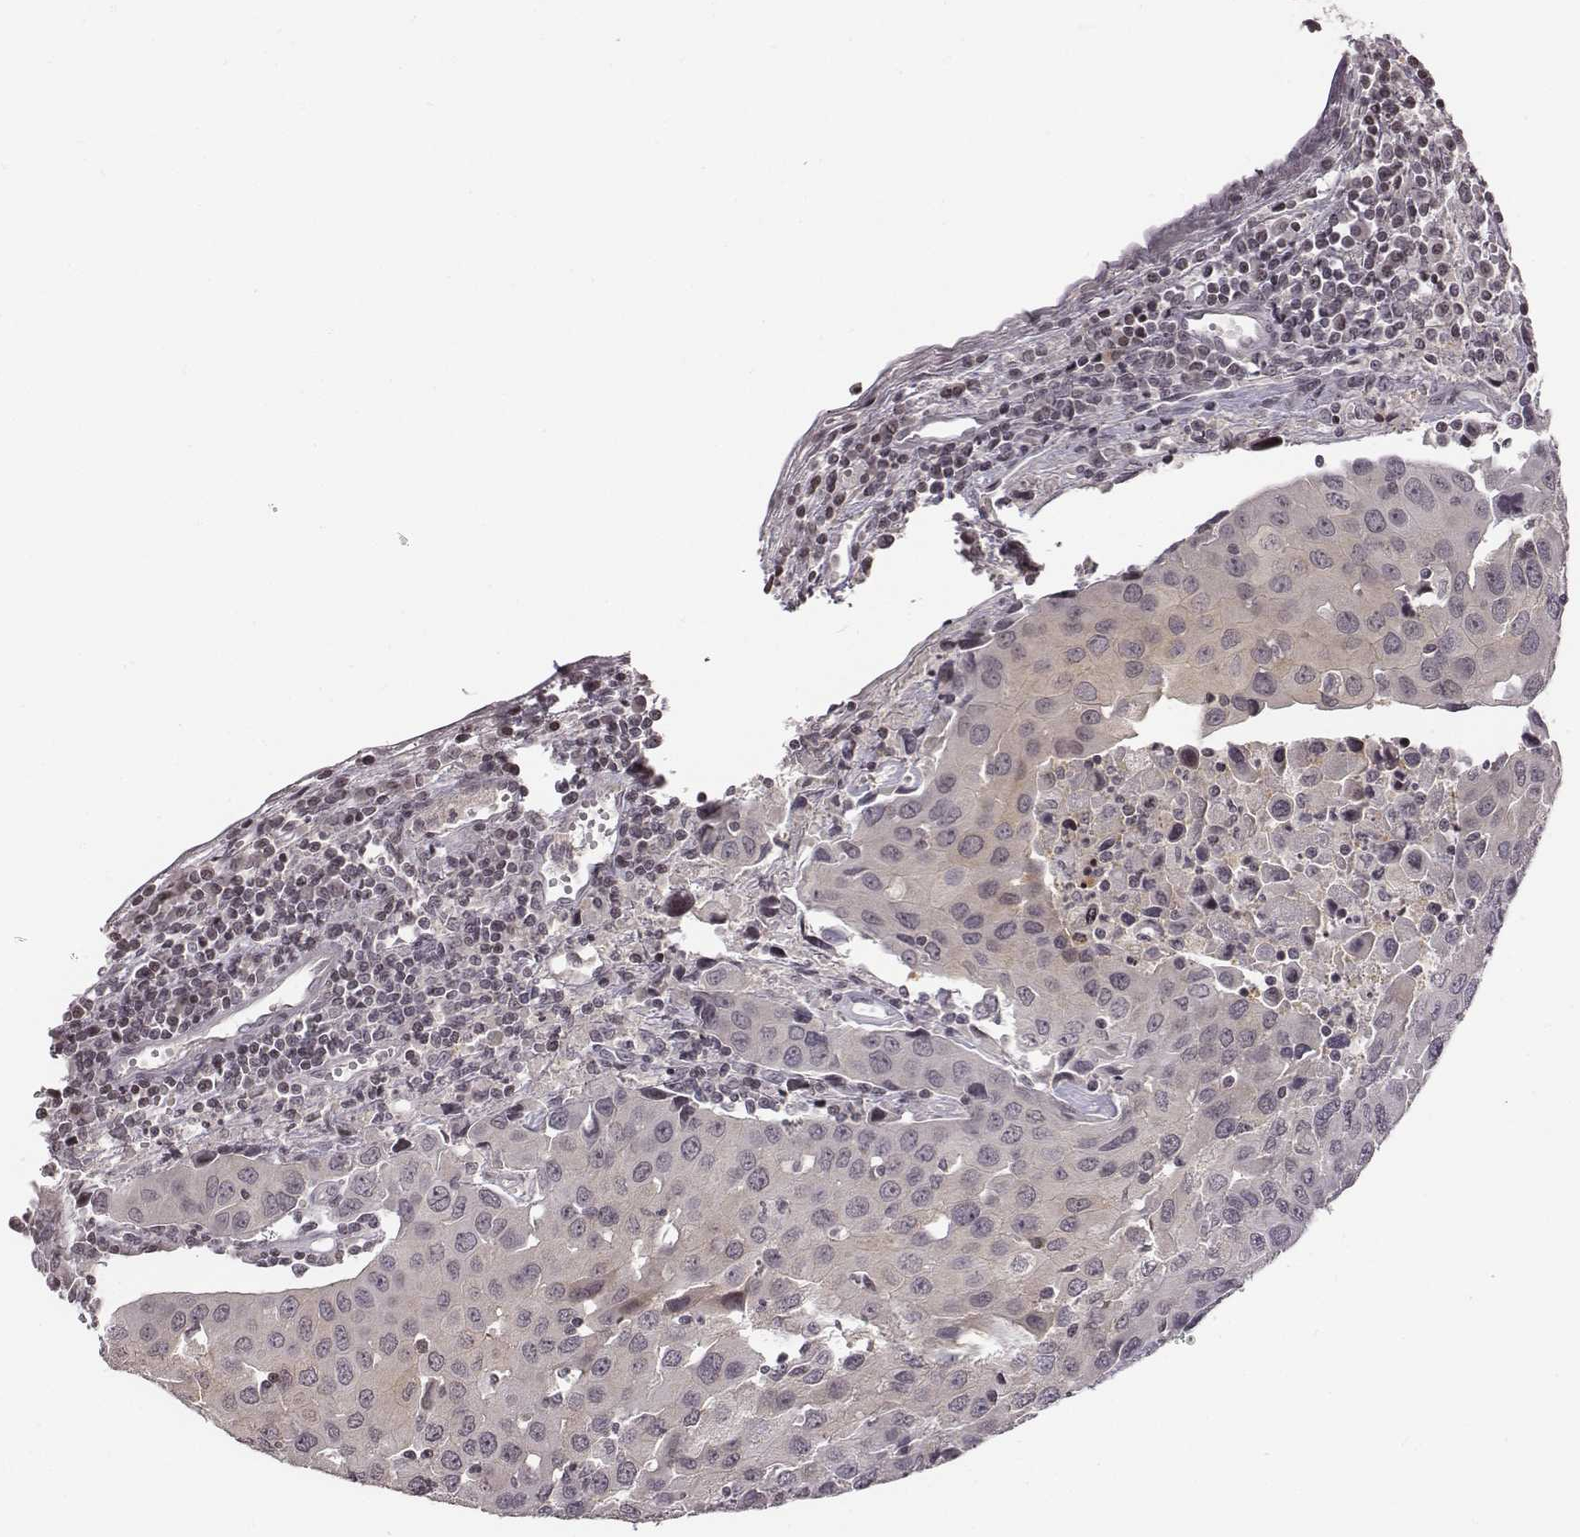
{"staining": {"intensity": "negative", "quantity": "none", "location": "none"}, "tissue": "urothelial cancer", "cell_type": "Tumor cells", "image_type": "cancer", "snomed": [{"axis": "morphology", "description": "Urothelial carcinoma, High grade"}, {"axis": "topography", "description": "Urinary bladder"}], "caption": "The image exhibits no staining of tumor cells in high-grade urothelial carcinoma.", "gene": "GRM4", "patient": {"sex": "female", "age": 85}}